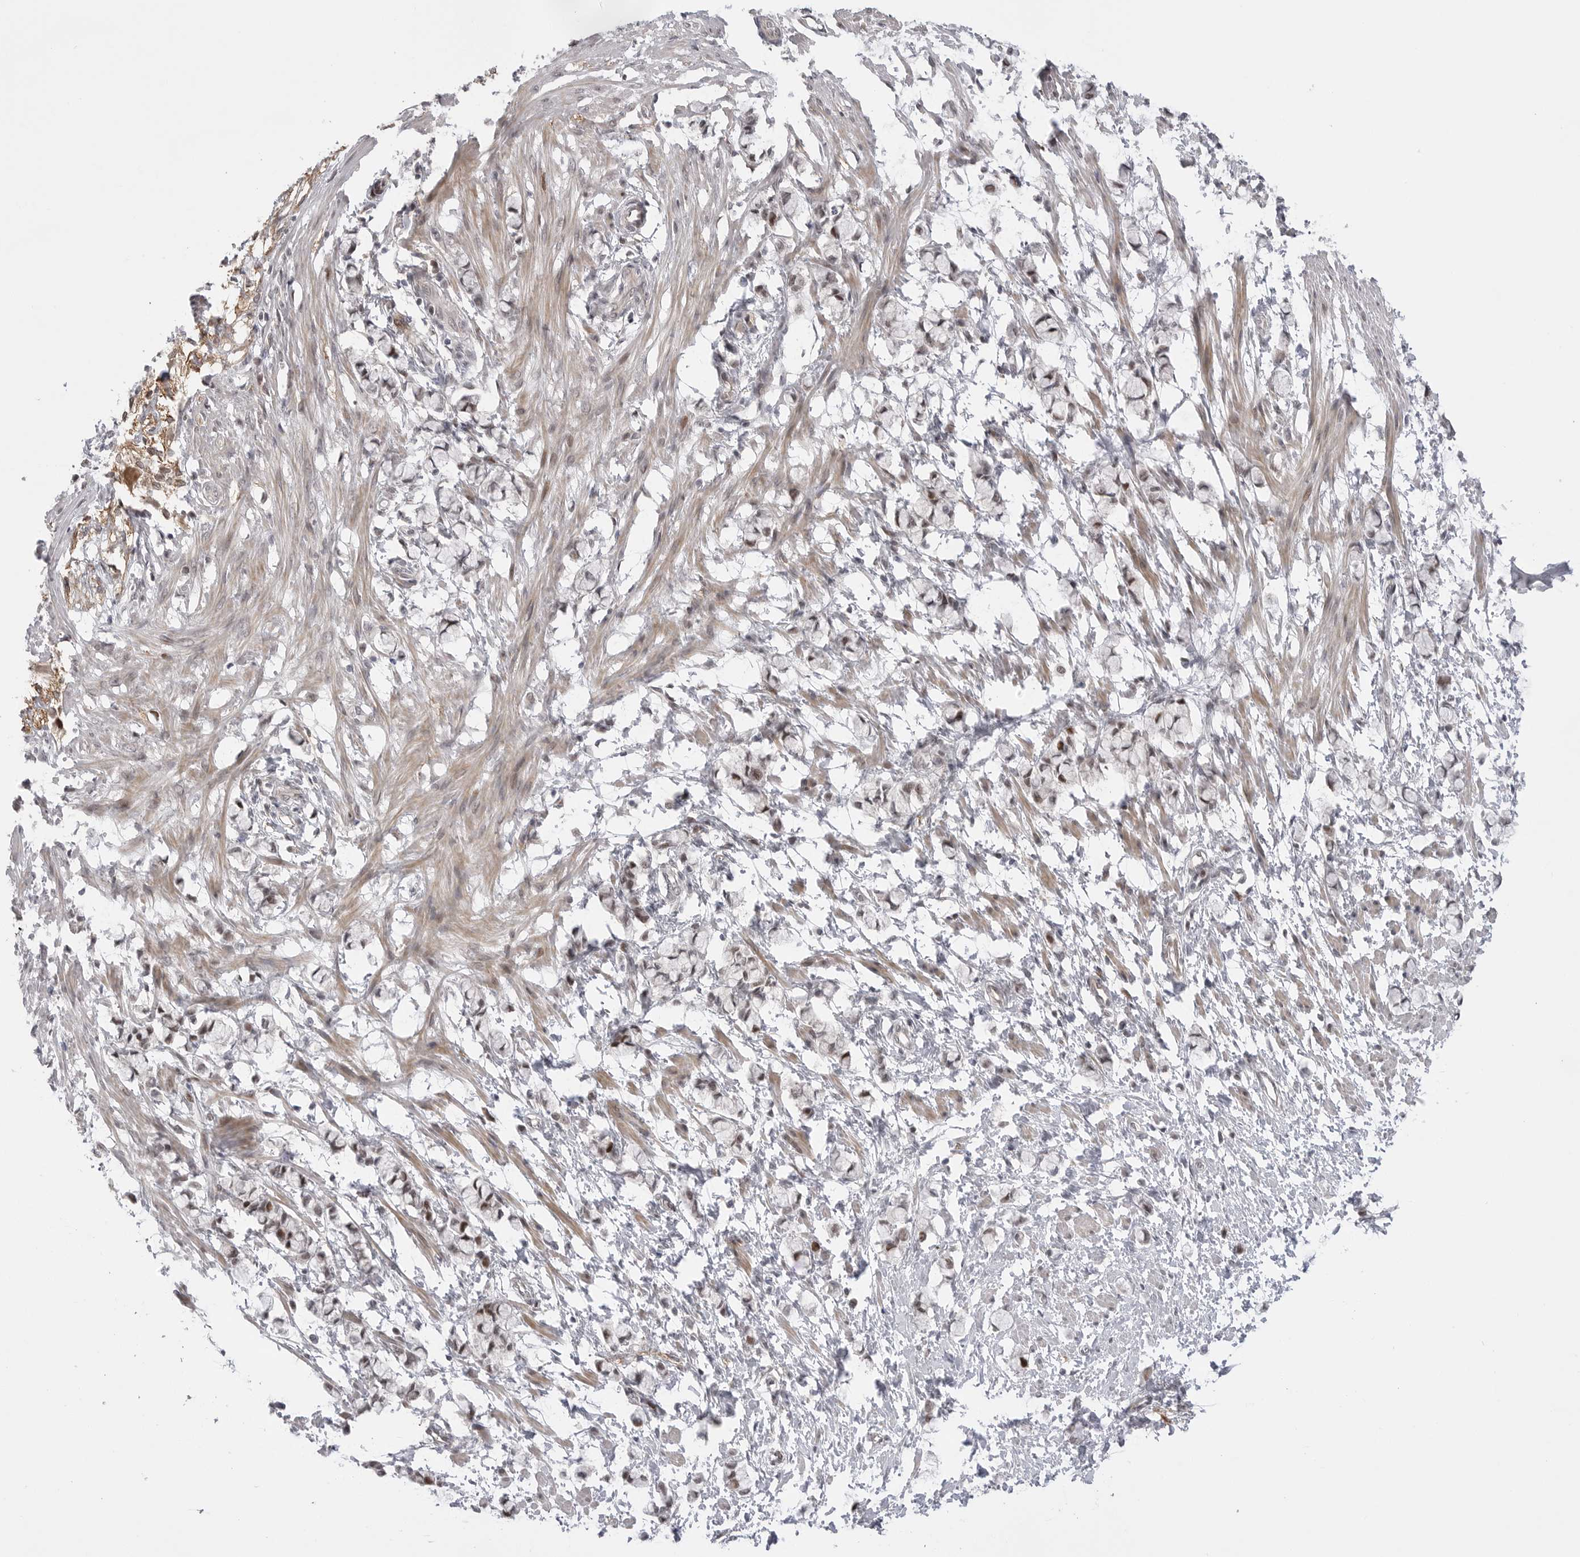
{"staining": {"intensity": "moderate", "quantity": ">75%", "location": "cytoplasmic/membranous,nuclear"}, "tissue": "smooth muscle", "cell_type": "Smooth muscle cells", "image_type": "normal", "snomed": [{"axis": "morphology", "description": "Normal tissue, NOS"}, {"axis": "morphology", "description": "Adenocarcinoma, NOS"}, {"axis": "topography", "description": "Smooth muscle"}, {"axis": "topography", "description": "Colon"}], "caption": "Protein expression analysis of benign human smooth muscle reveals moderate cytoplasmic/membranous,nuclear staining in about >75% of smooth muscle cells. (DAB = brown stain, brightfield microscopy at high magnification).", "gene": "GGT6", "patient": {"sex": "male", "age": 14}}